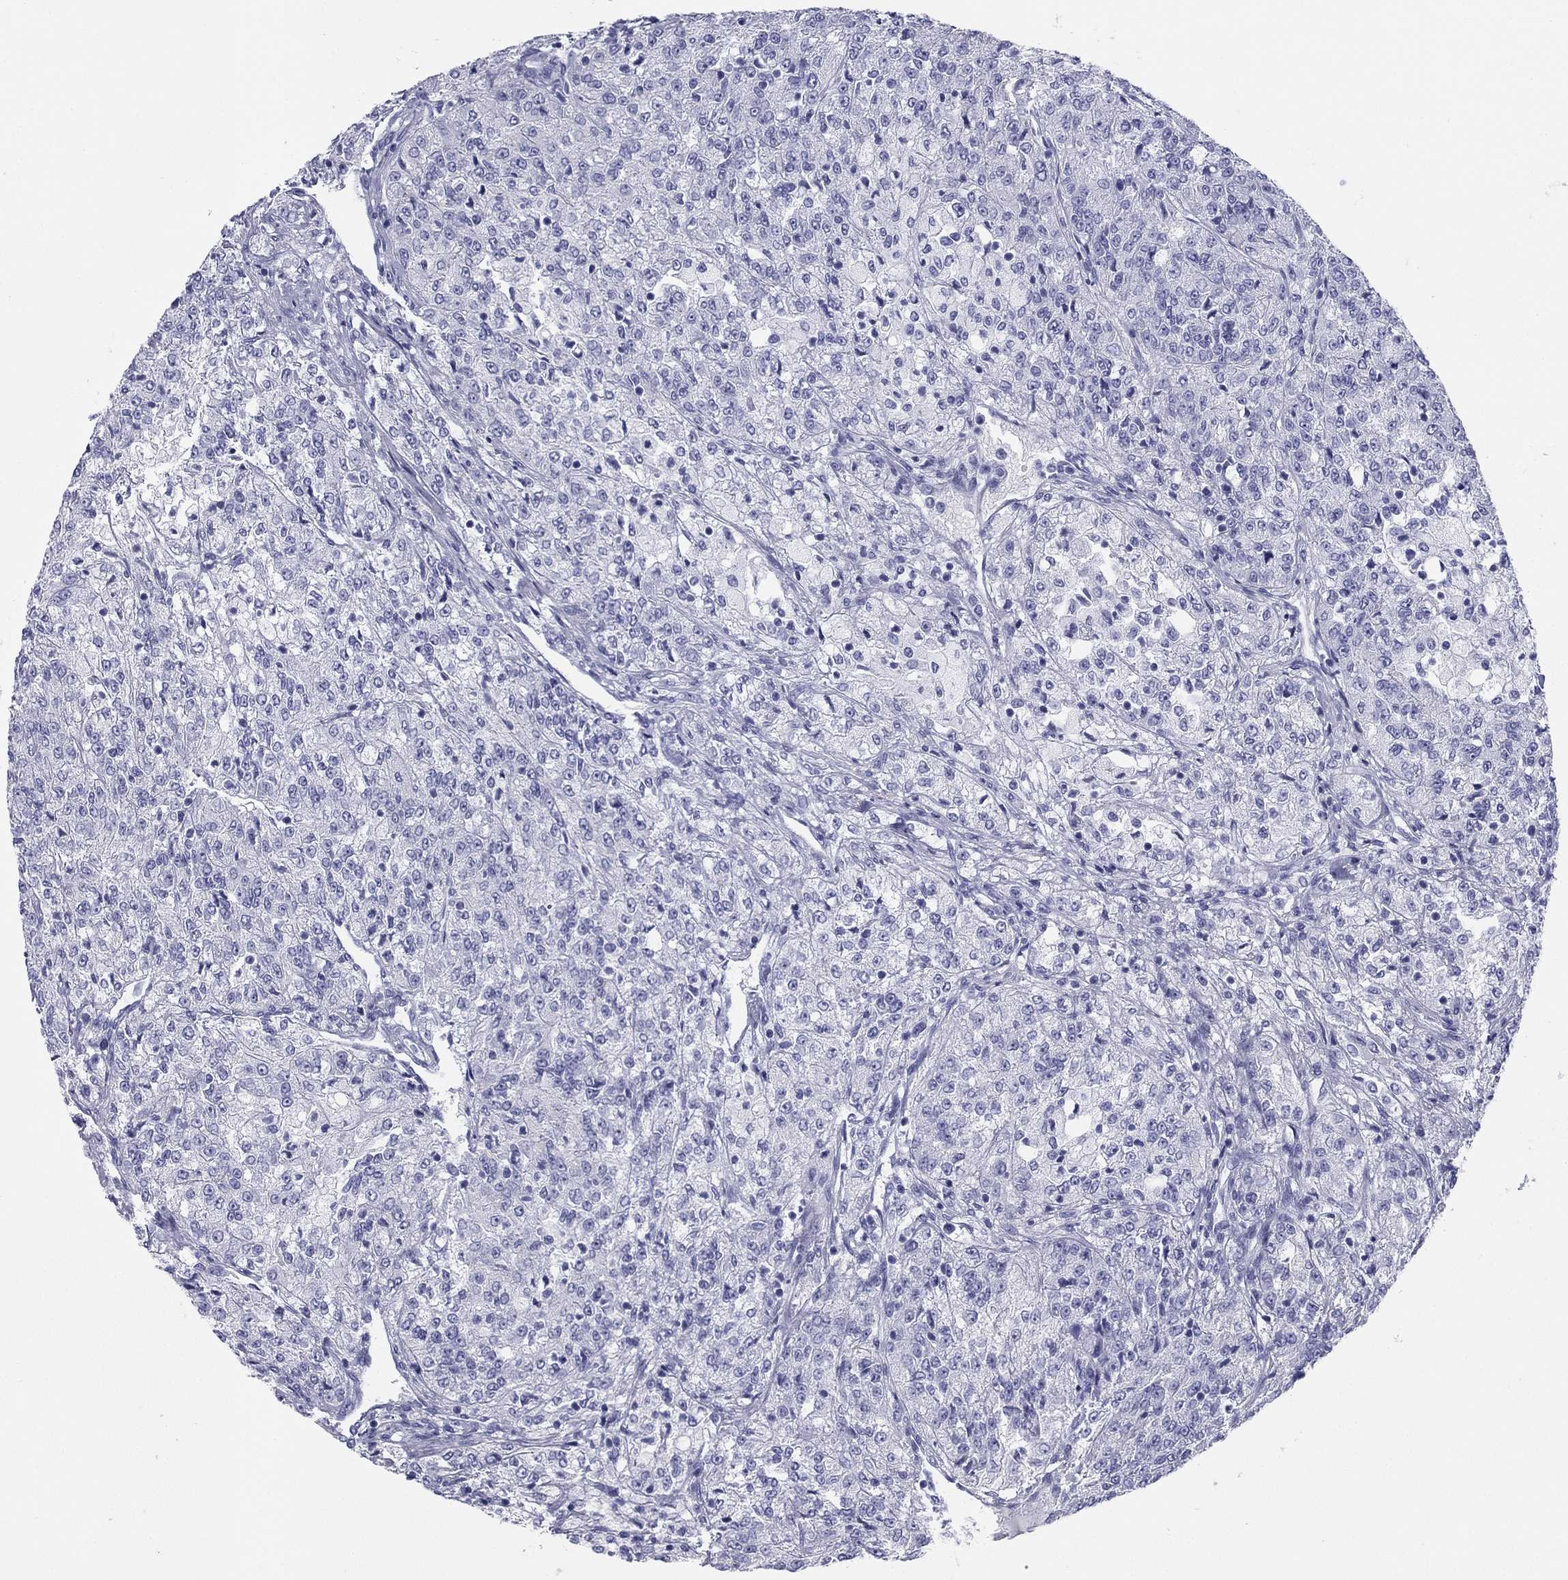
{"staining": {"intensity": "negative", "quantity": "none", "location": "none"}, "tissue": "renal cancer", "cell_type": "Tumor cells", "image_type": "cancer", "snomed": [{"axis": "morphology", "description": "Adenocarcinoma, NOS"}, {"axis": "topography", "description": "Kidney"}], "caption": "Immunohistochemistry (IHC) of renal cancer (adenocarcinoma) demonstrates no staining in tumor cells. (DAB immunohistochemistry with hematoxylin counter stain).", "gene": "ZP2", "patient": {"sex": "female", "age": 63}}